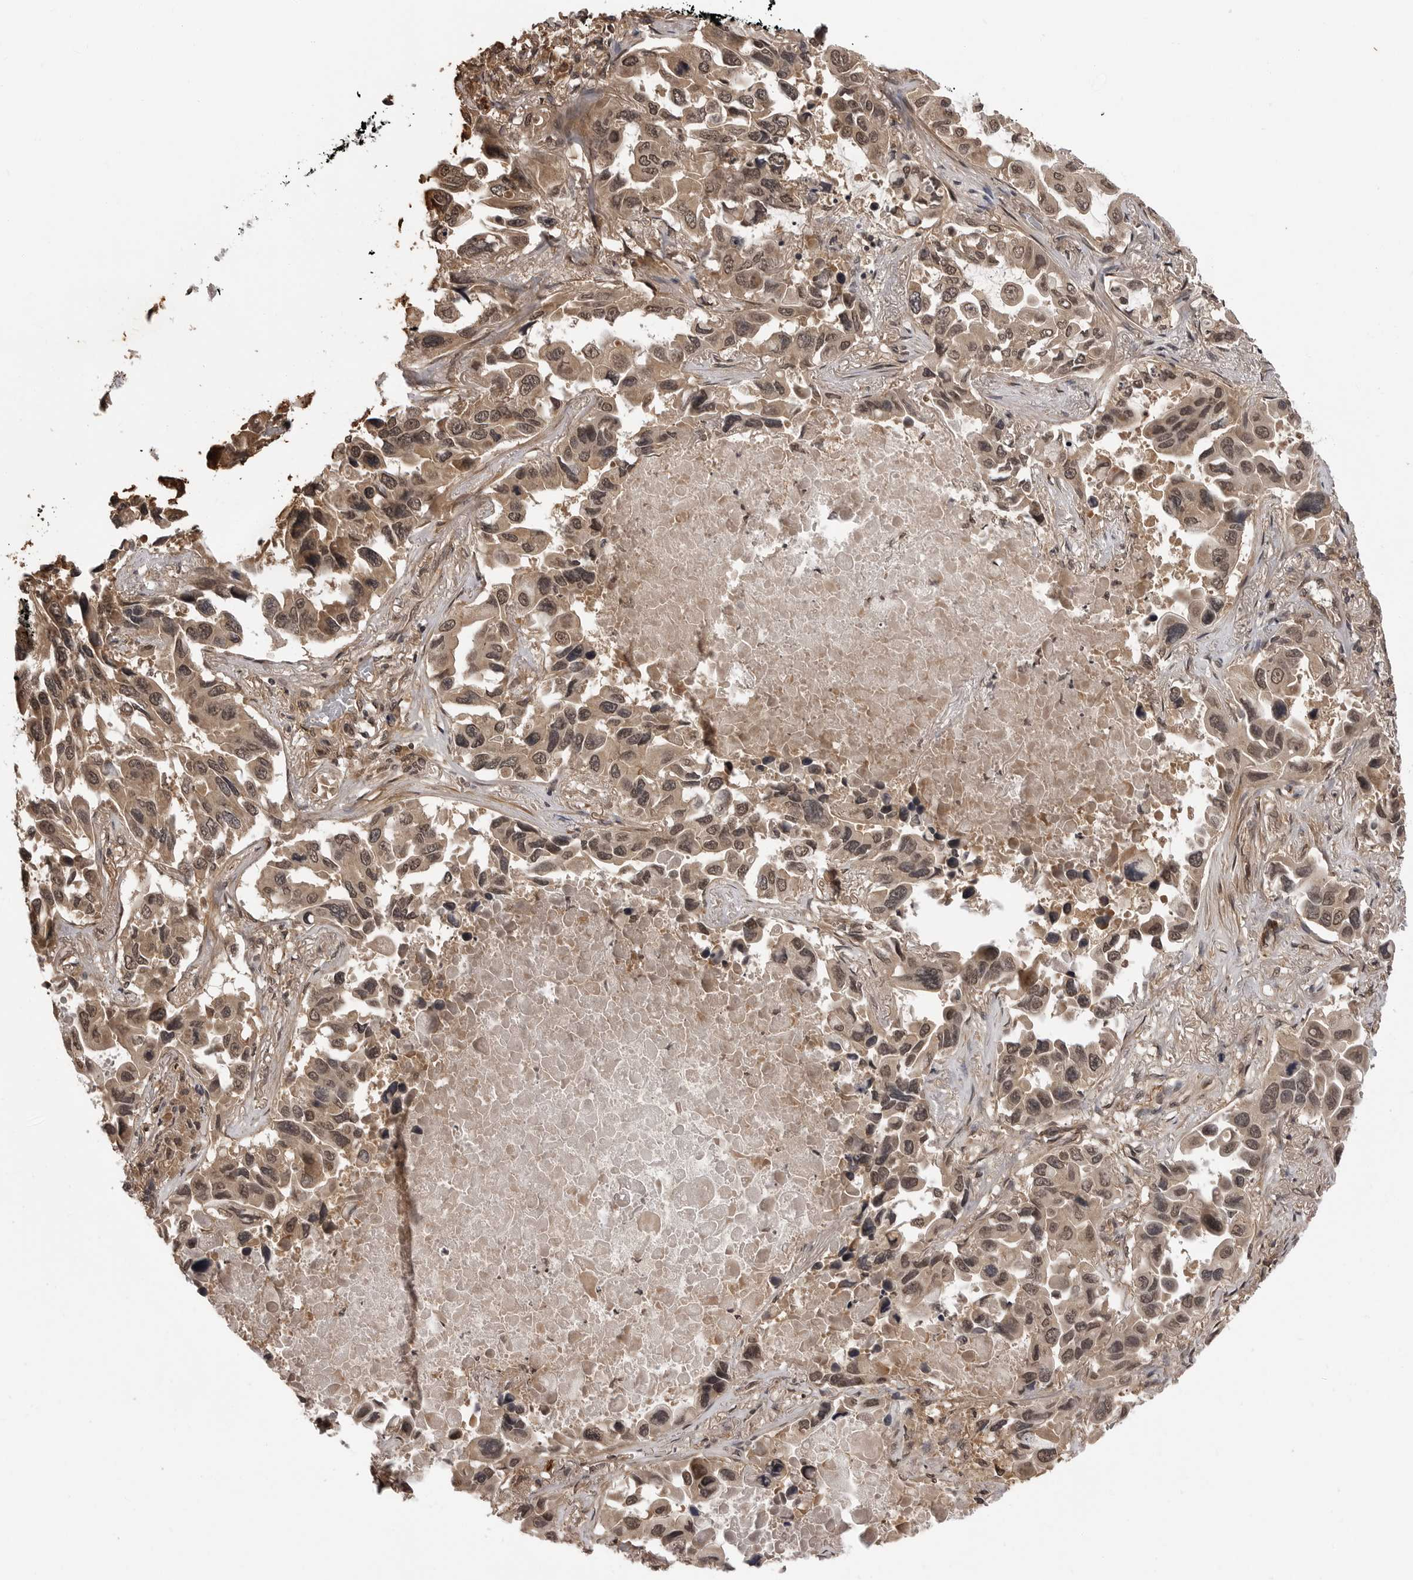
{"staining": {"intensity": "moderate", "quantity": ">75%", "location": "cytoplasmic/membranous,nuclear"}, "tissue": "lung cancer", "cell_type": "Tumor cells", "image_type": "cancer", "snomed": [{"axis": "morphology", "description": "Adenocarcinoma, NOS"}, {"axis": "topography", "description": "Lung"}], "caption": "Lung adenocarcinoma stained with immunohistochemistry (IHC) exhibits moderate cytoplasmic/membranous and nuclear positivity in about >75% of tumor cells.", "gene": "IL24", "patient": {"sex": "male", "age": 64}}